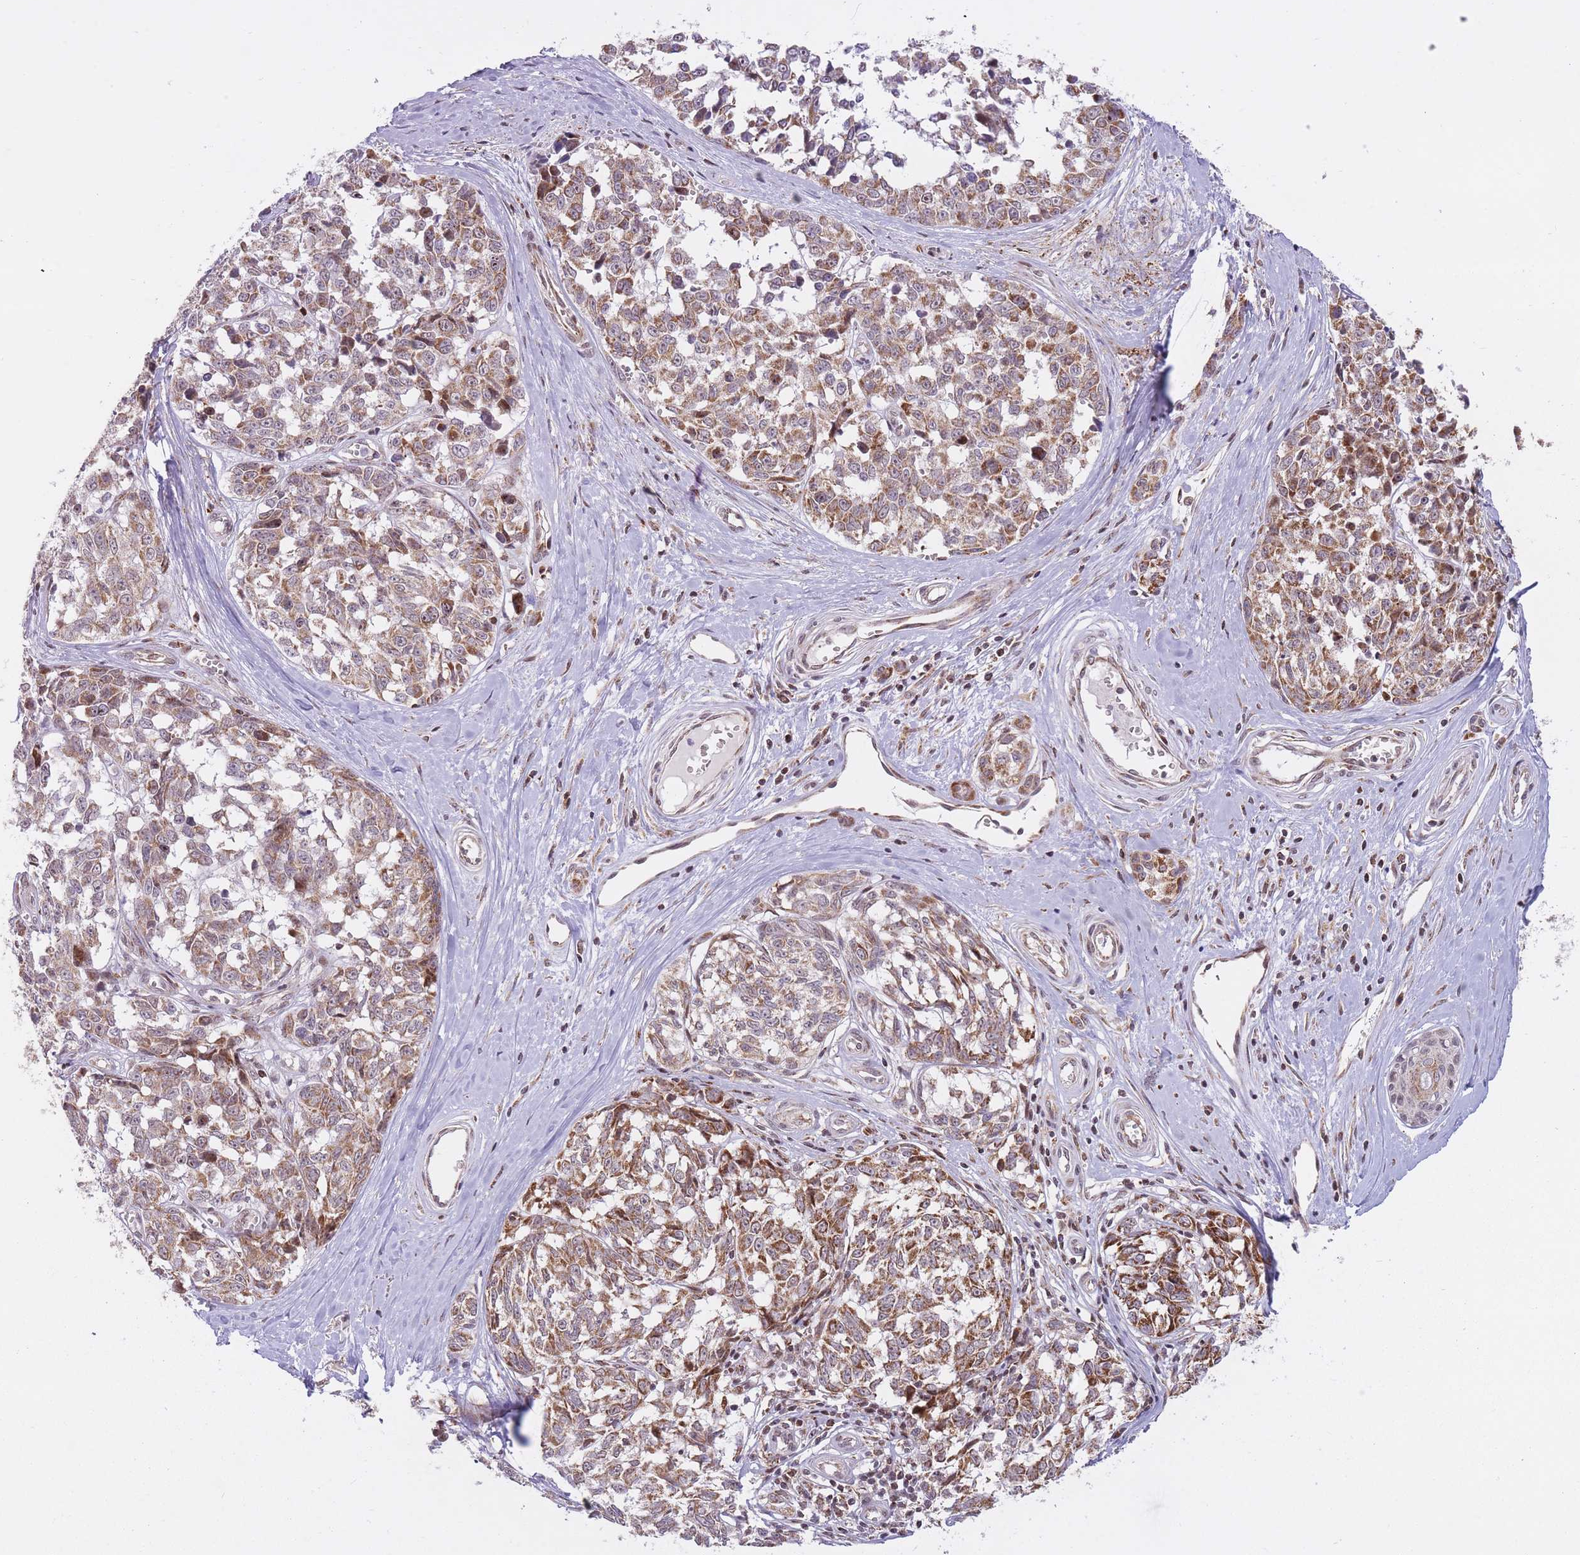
{"staining": {"intensity": "moderate", "quantity": "25%-75%", "location": "cytoplasmic/membranous"}, "tissue": "melanoma", "cell_type": "Tumor cells", "image_type": "cancer", "snomed": [{"axis": "morphology", "description": "Normal tissue, NOS"}, {"axis": "morphology", "description": "Malignant melanoma, NOS"}, {"axis": "topography", "description": "Skin"}], "caption": "A brown stain shows moderate cytoplasmic/membranous positivity of a protein in malignant melanoma tumor cells.", "gene": "DPYSL4", "patient": {"sex": "female", "age": 64}}